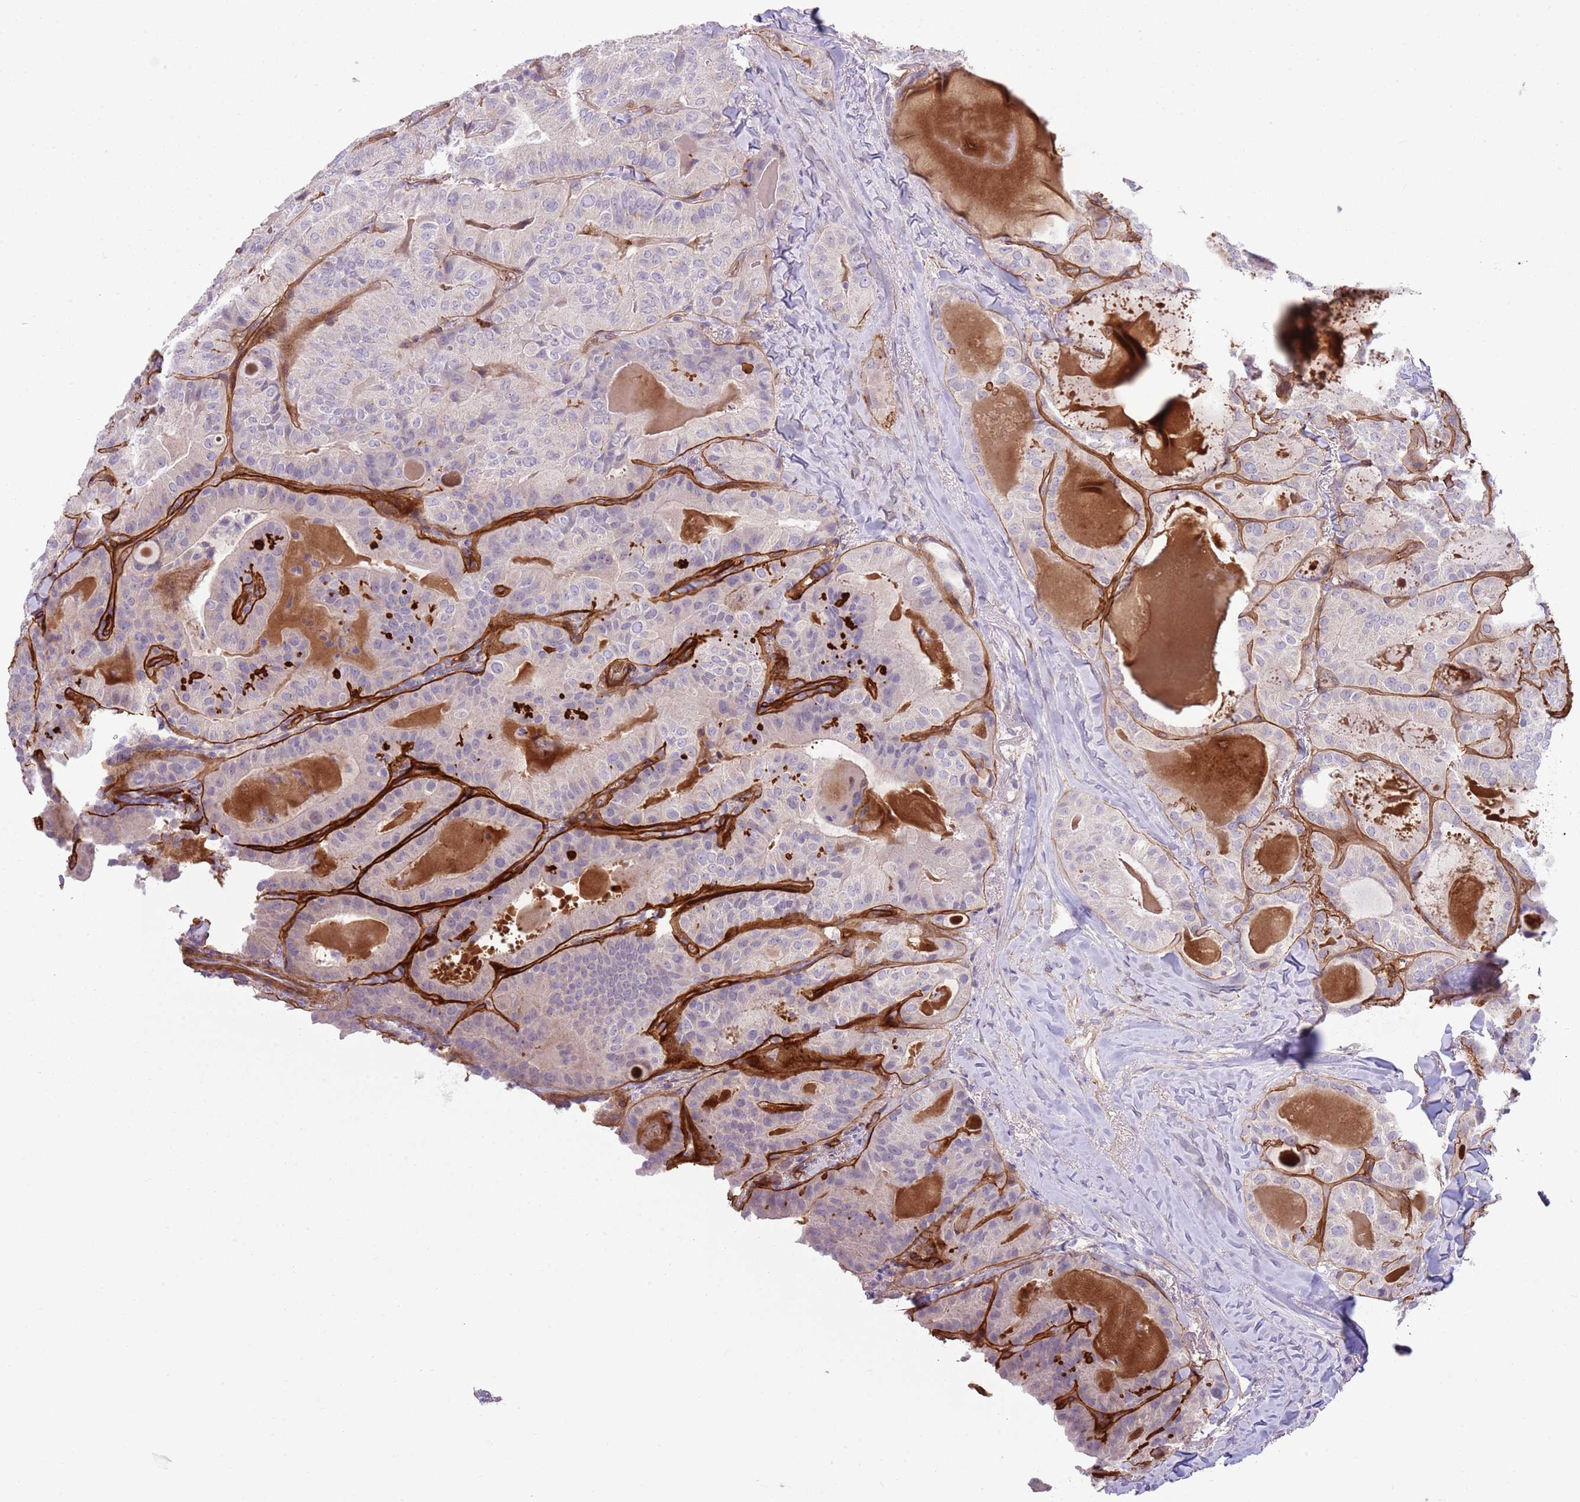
{"staining": {"intensity": "negative", "quantity": "none", "location": "none"}, "tissue": "thyroid cancer", "cell_type": "Tumor cells", "image_type": "cancer", "snomed": [{"axis": "morphology", "description": "Papillary adenocarcinoma, NOS"}, {"axis": "topography", "description": "Thyroid gland"}], "caption": "Protein analysis of thyroid papillary adenocarcinoma shows no significant staining in tumor cells. Nuclei are stained in blue.", "gene": "TINAGL1", "patient": {"sex": "female", "age": 68}}